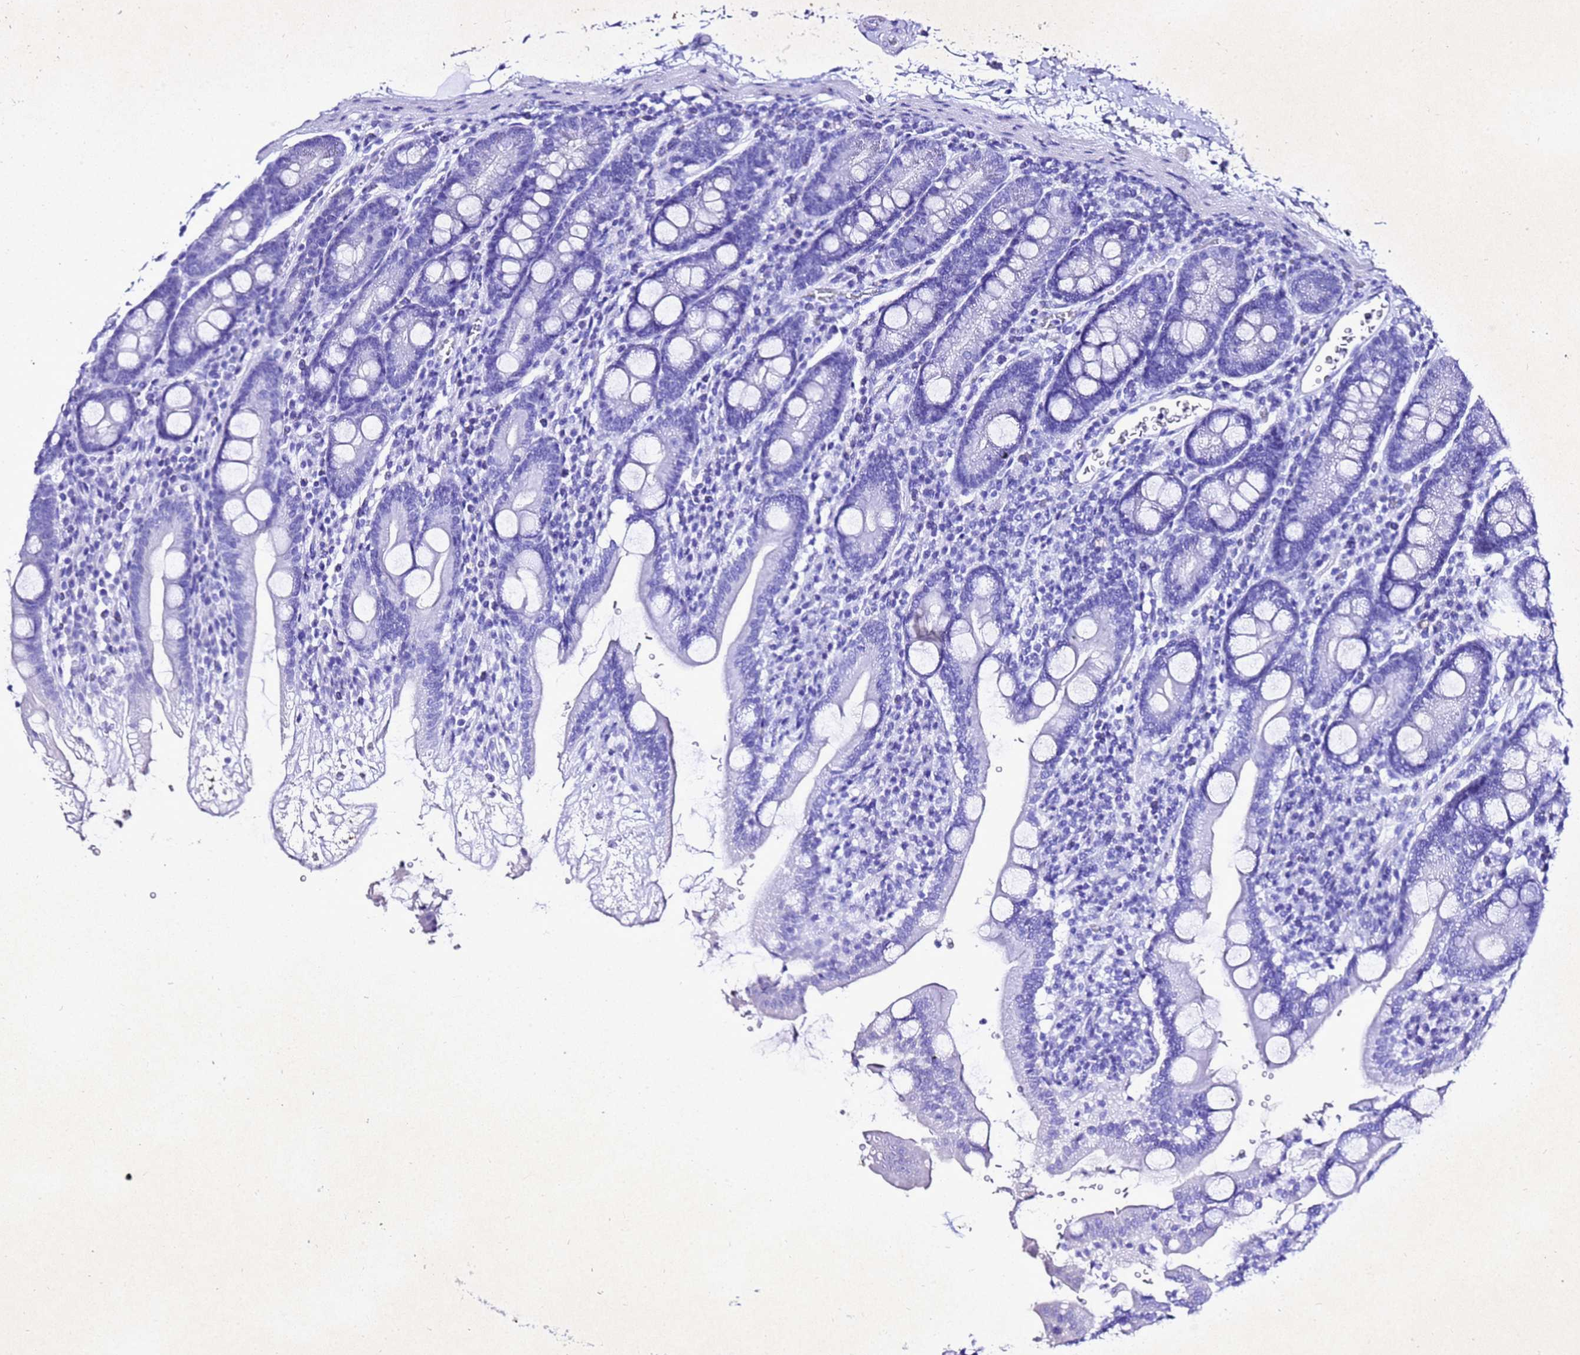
{"staining": {"intensity": "negative", "quantity": "none", "location": "none"}, "tissue": "duodenum", "cell_type": "Glandular cells", "image_type": "normal", "snomed": [{"axis": "morphology", "description": "Normal tissue, NOS"}, {"axis": "topography", "description": "Duodenum"}], "caption": "Glandular cells are negative for brown protein staining in unremarkable duodenum. (Brightfield microscopy of DAB IHC at high magnification).", "gene": "LIPF", "patient": {"sex": "male", "age": 35}}